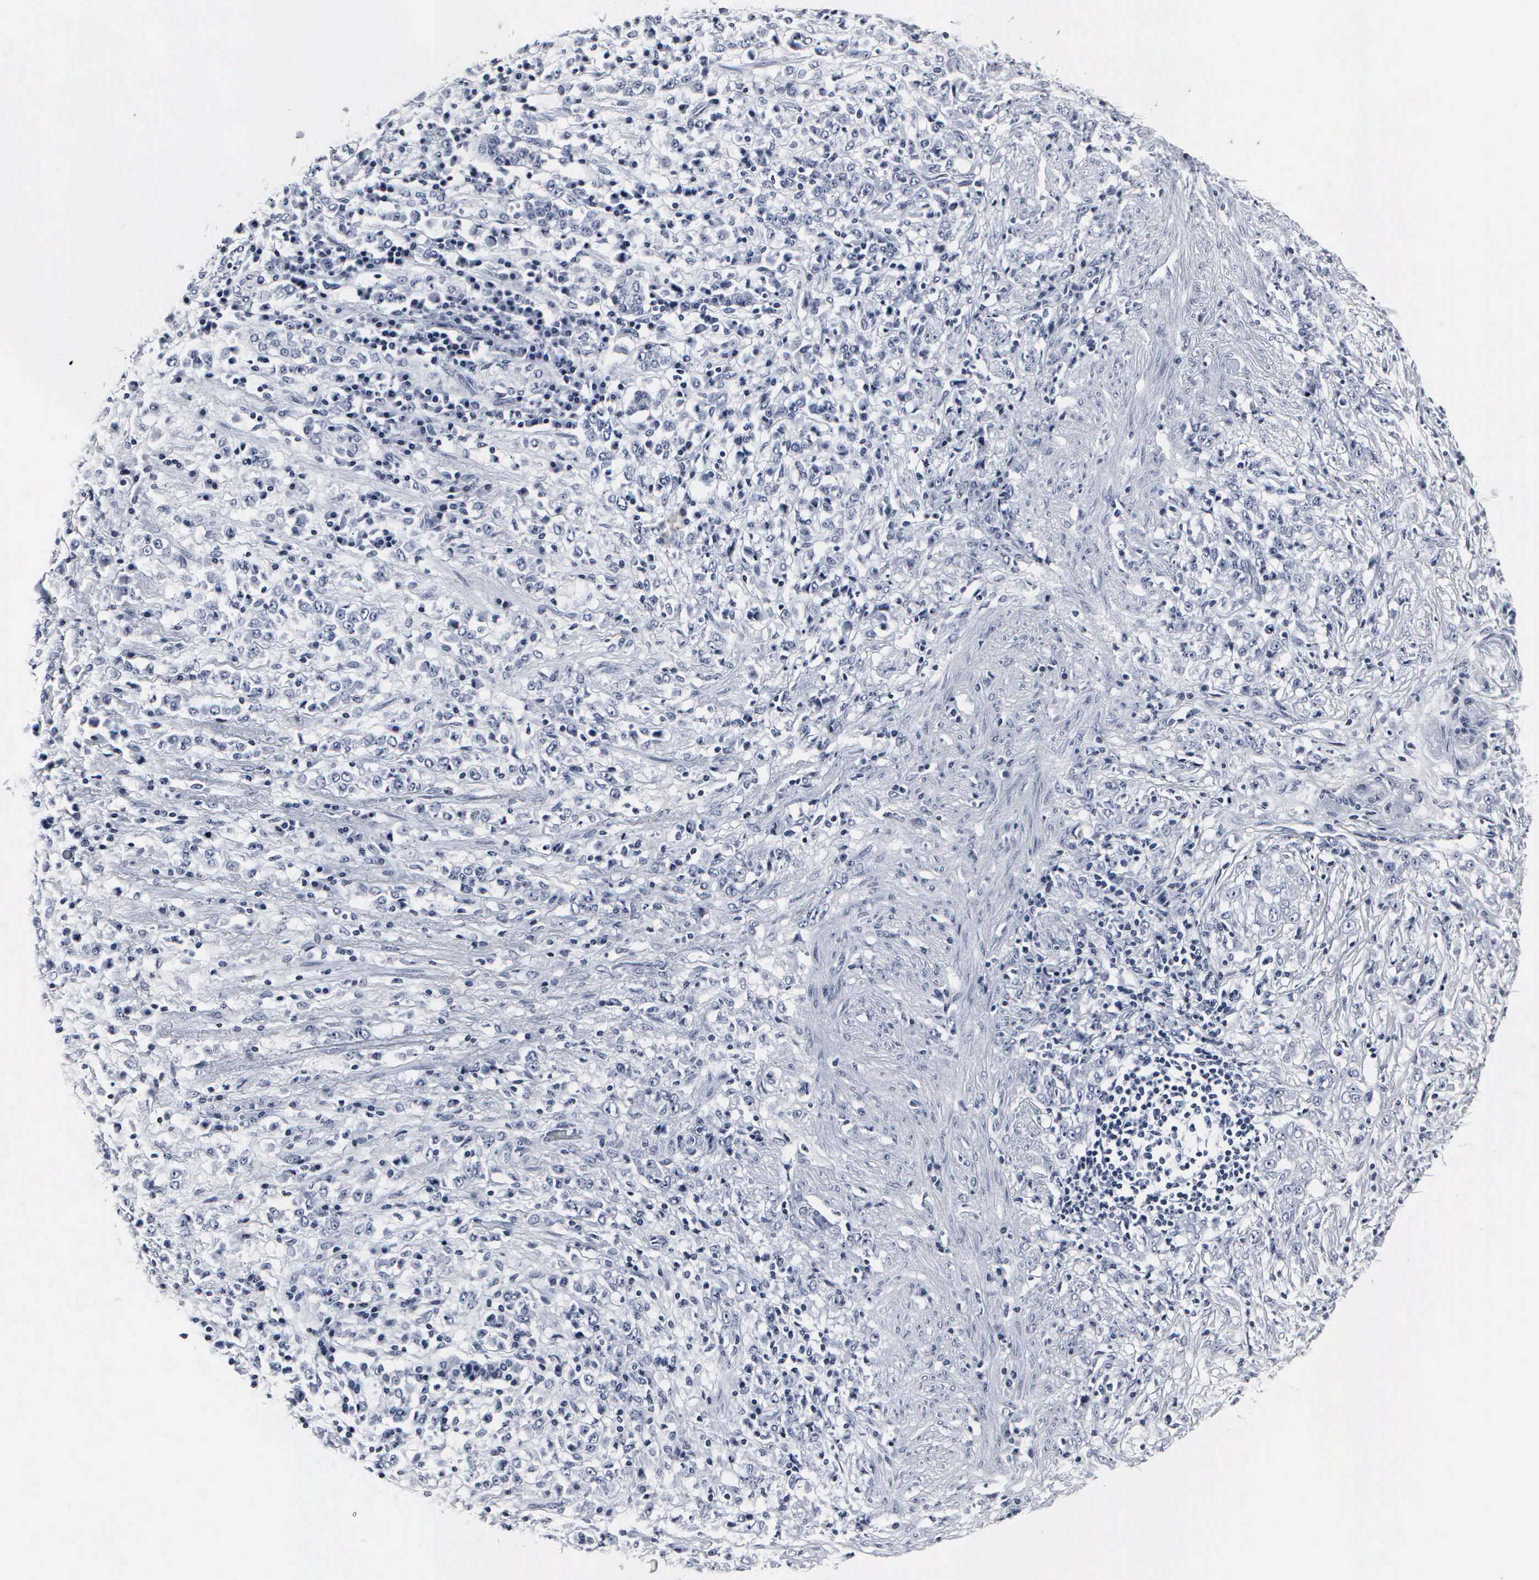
{"staining": {"intensity": "negative", "quantity": "none", "location": "none"}, "tissue": "stomach cancer", "cell_type": "Tumor cells", "image_type": "cancer", "snomed": [{"axis": "morphology", "description": "Adenocarcinoma, NOS"}, {"axis": "topography", "description": "Stomach, lower"}], "caption": "Human adenocarcinoma (stomach) stained for a protein using immunohistochemistry exhibits no staining in tumor cells.", "gene": "DGCR2", "patient": {"sex": "male", "age": 88}}